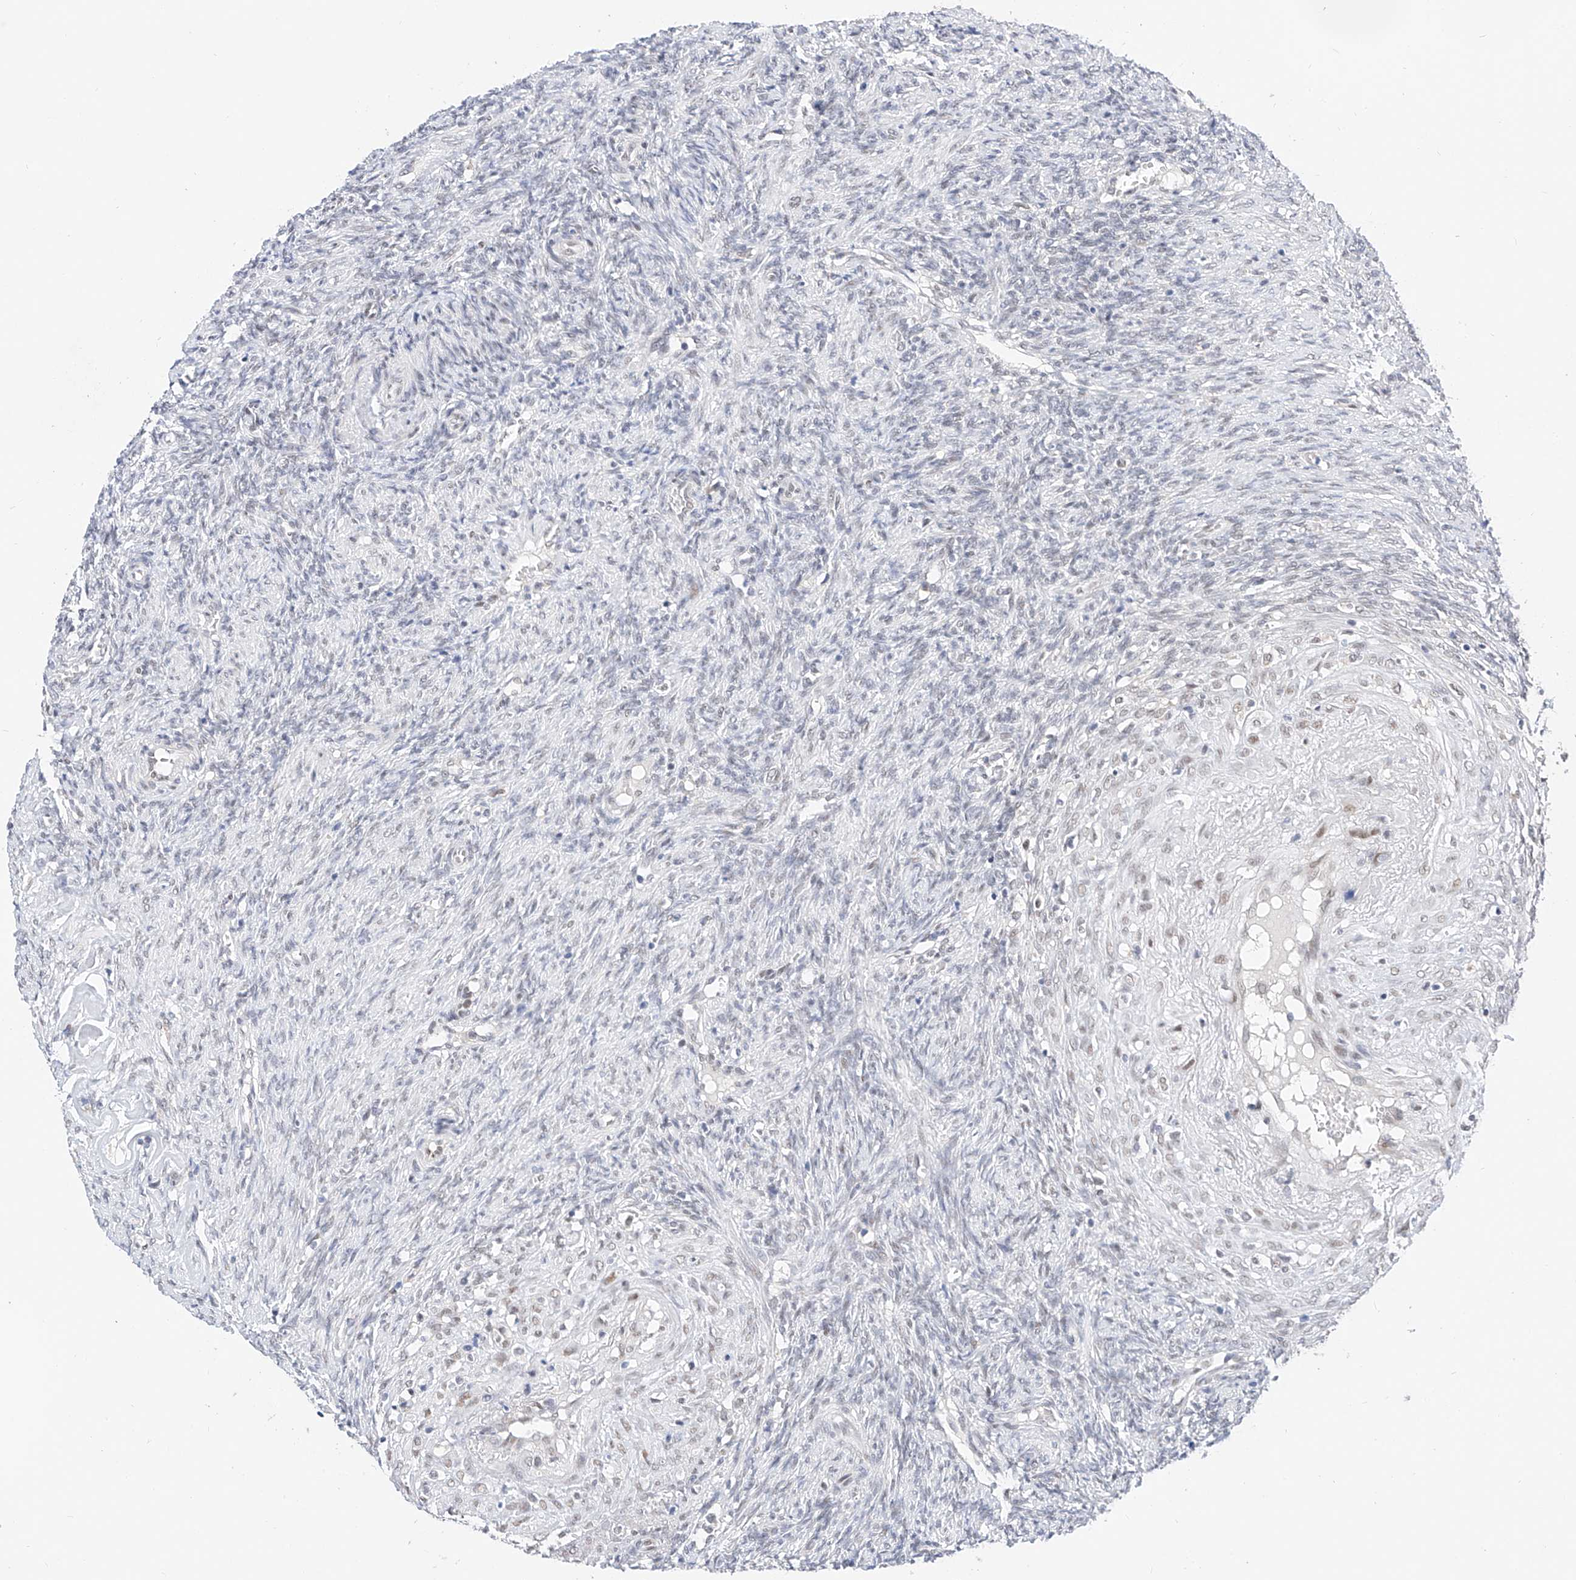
{"staining": {"intensity": "negative", "quantity": "none", "location": "none"}, "tissue": "ovary", "cell_type": "Ovarian stroma cells", "image_type": "normal", "snomed": [{"axis": "morphology", "description": "Normal tissue, NOS"}, {"axis": "topography", "description": "Ovary"}], "caption": "High power microscopy micrograph of an immunohistochemistry (IHC) micrograph of benign ovary, revealing no significant expression in ovarian stroma cells.", "gene": "KCNJ1", "patient": {"sex": "female", "age": 41}}